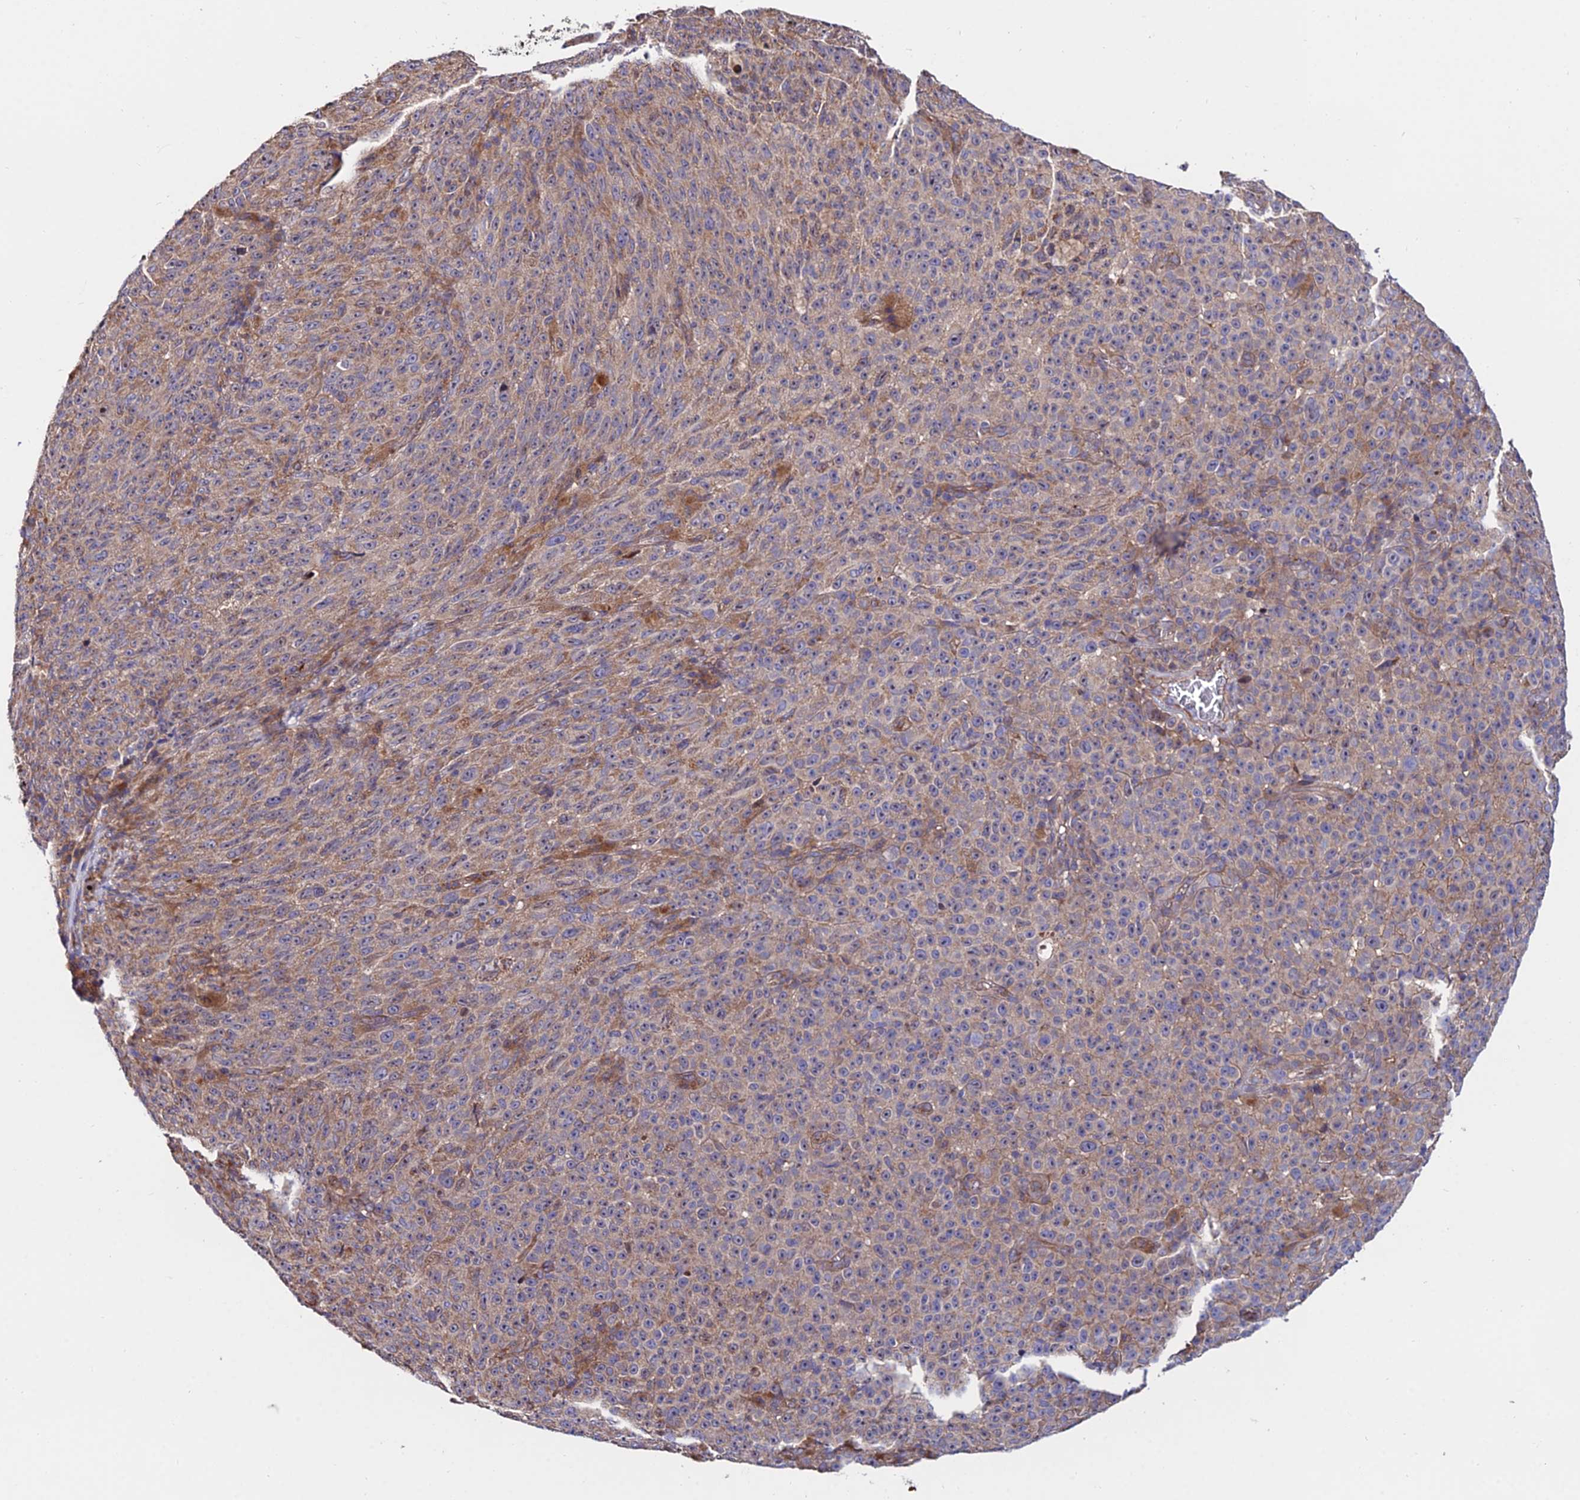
{"staining": {"intensity": "weak", "quantity": ">75%", "location": "cytoplasmic/membranous"}, "tissue": "melanoma", "cell_type": "Tumor cells", "image_type": "cancer", "snomed": [{"axis": "morphology", "description": "Malignant melanoma, NOS"}, {"axis": "topography", "description": "Skin"}], "caption": "Immunohistochemistry (IHC) (DAB) staining of human malignant melanoma reveals weak cytoplasmic/membranous protein positivity in about >75% of tumor cells. (Brightfield microscopy of DAB IHC at high magnification).", "gene": "CDC37L1", "patient": {"sex": "female", "age": 82}}